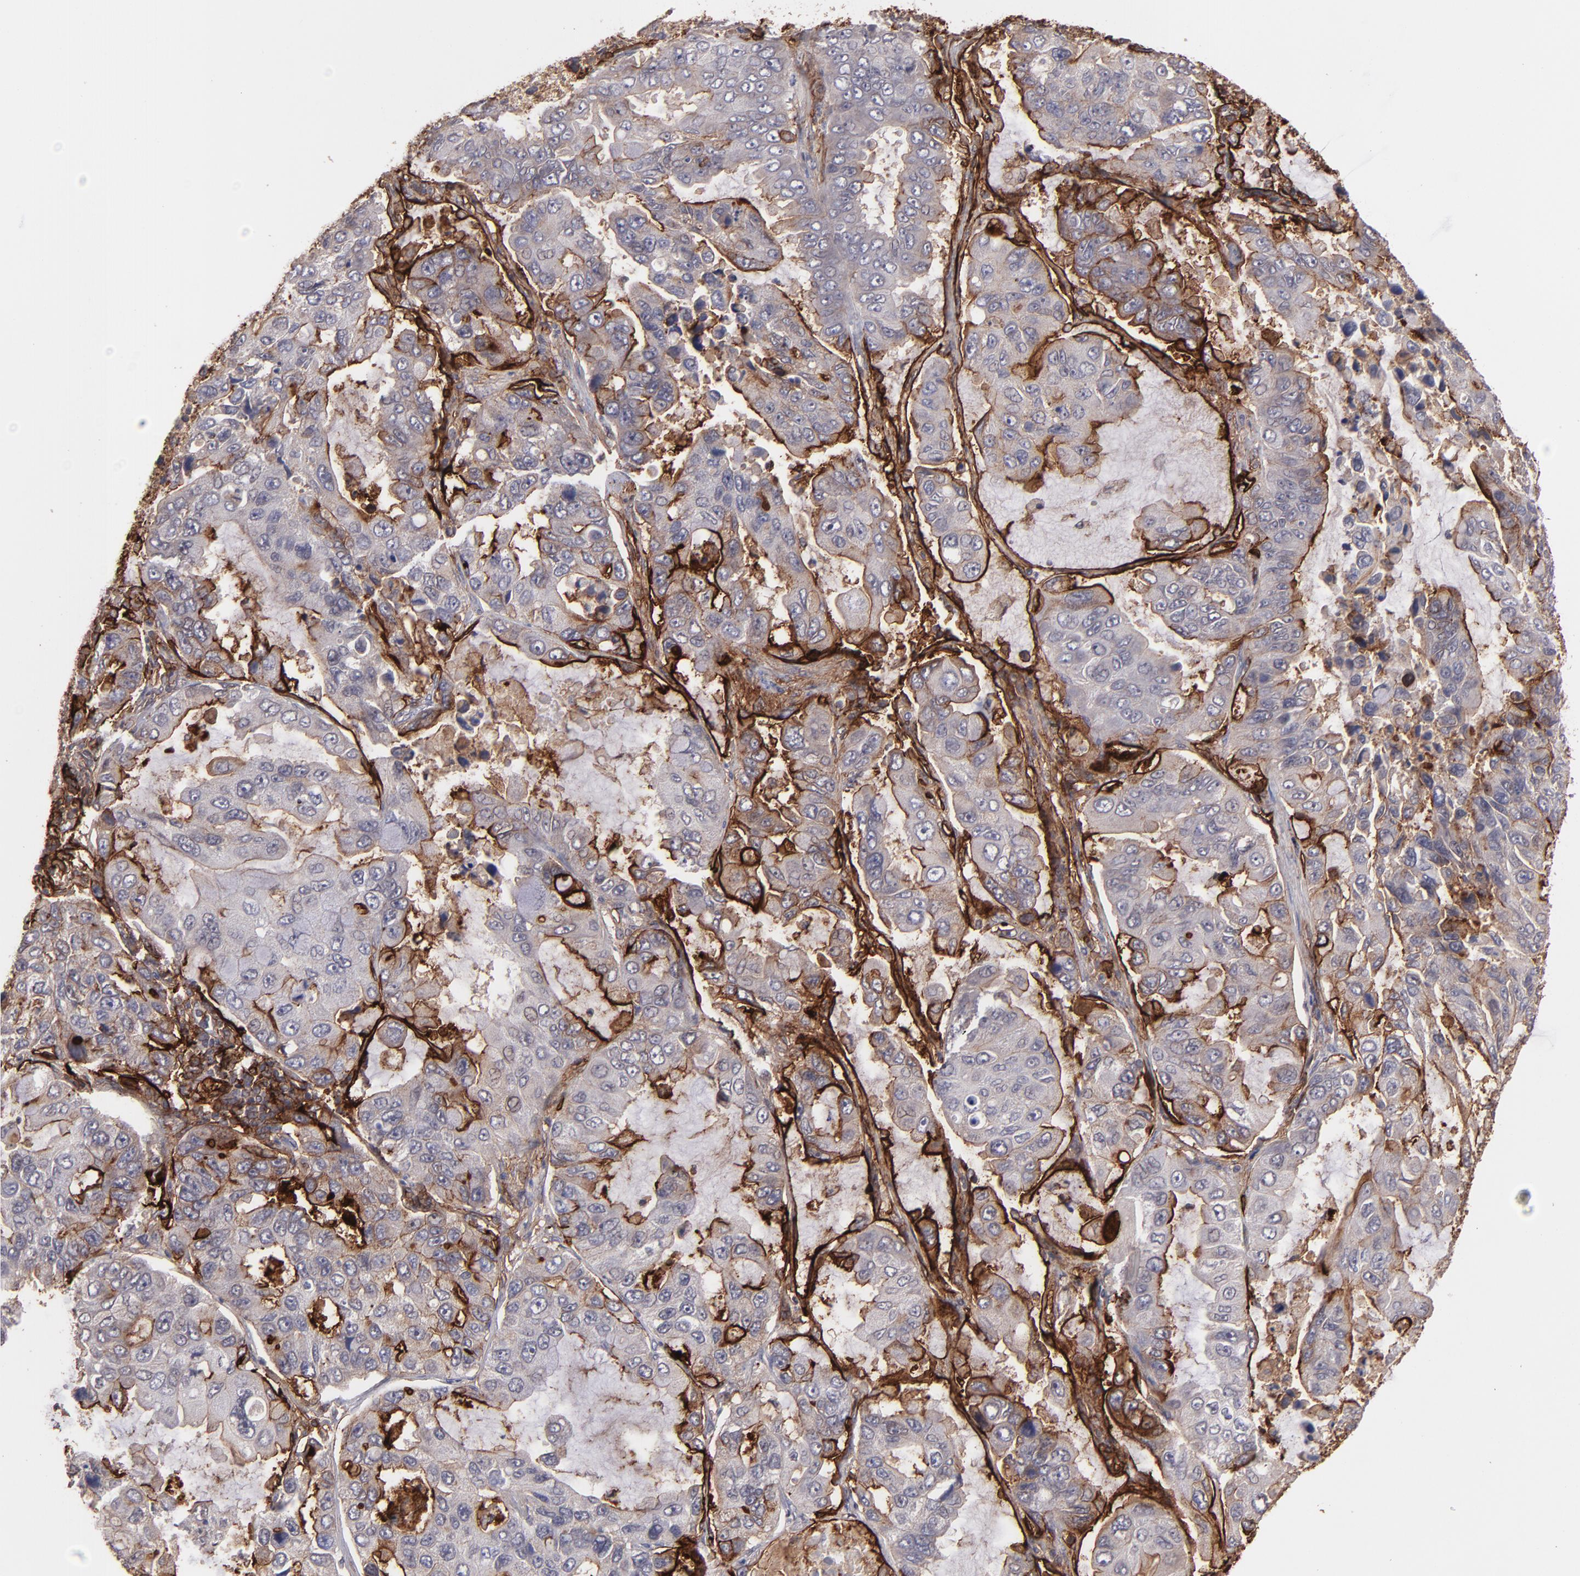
{"staining": {"intensity": "strong", "quantity": "25%-75%", "location": "cytoplasmic/membranous"}, "tissue": "lung cancer", "cell_type": "Tumor cells", "image_type": "cancer", "snomed": [{"axis": "morphology", "description": "Adenocarcinoma, NOS"}, {"axis": "topography", "description": "Lung"}], "caption": "The image reveals staining of lung adenocarcinoma, revealing strong cytoplasmic/membranous protein expression (brown color) within tumor cells.", "gene": "ICAM1", "patient": {"sex": "male", "age": 64}}